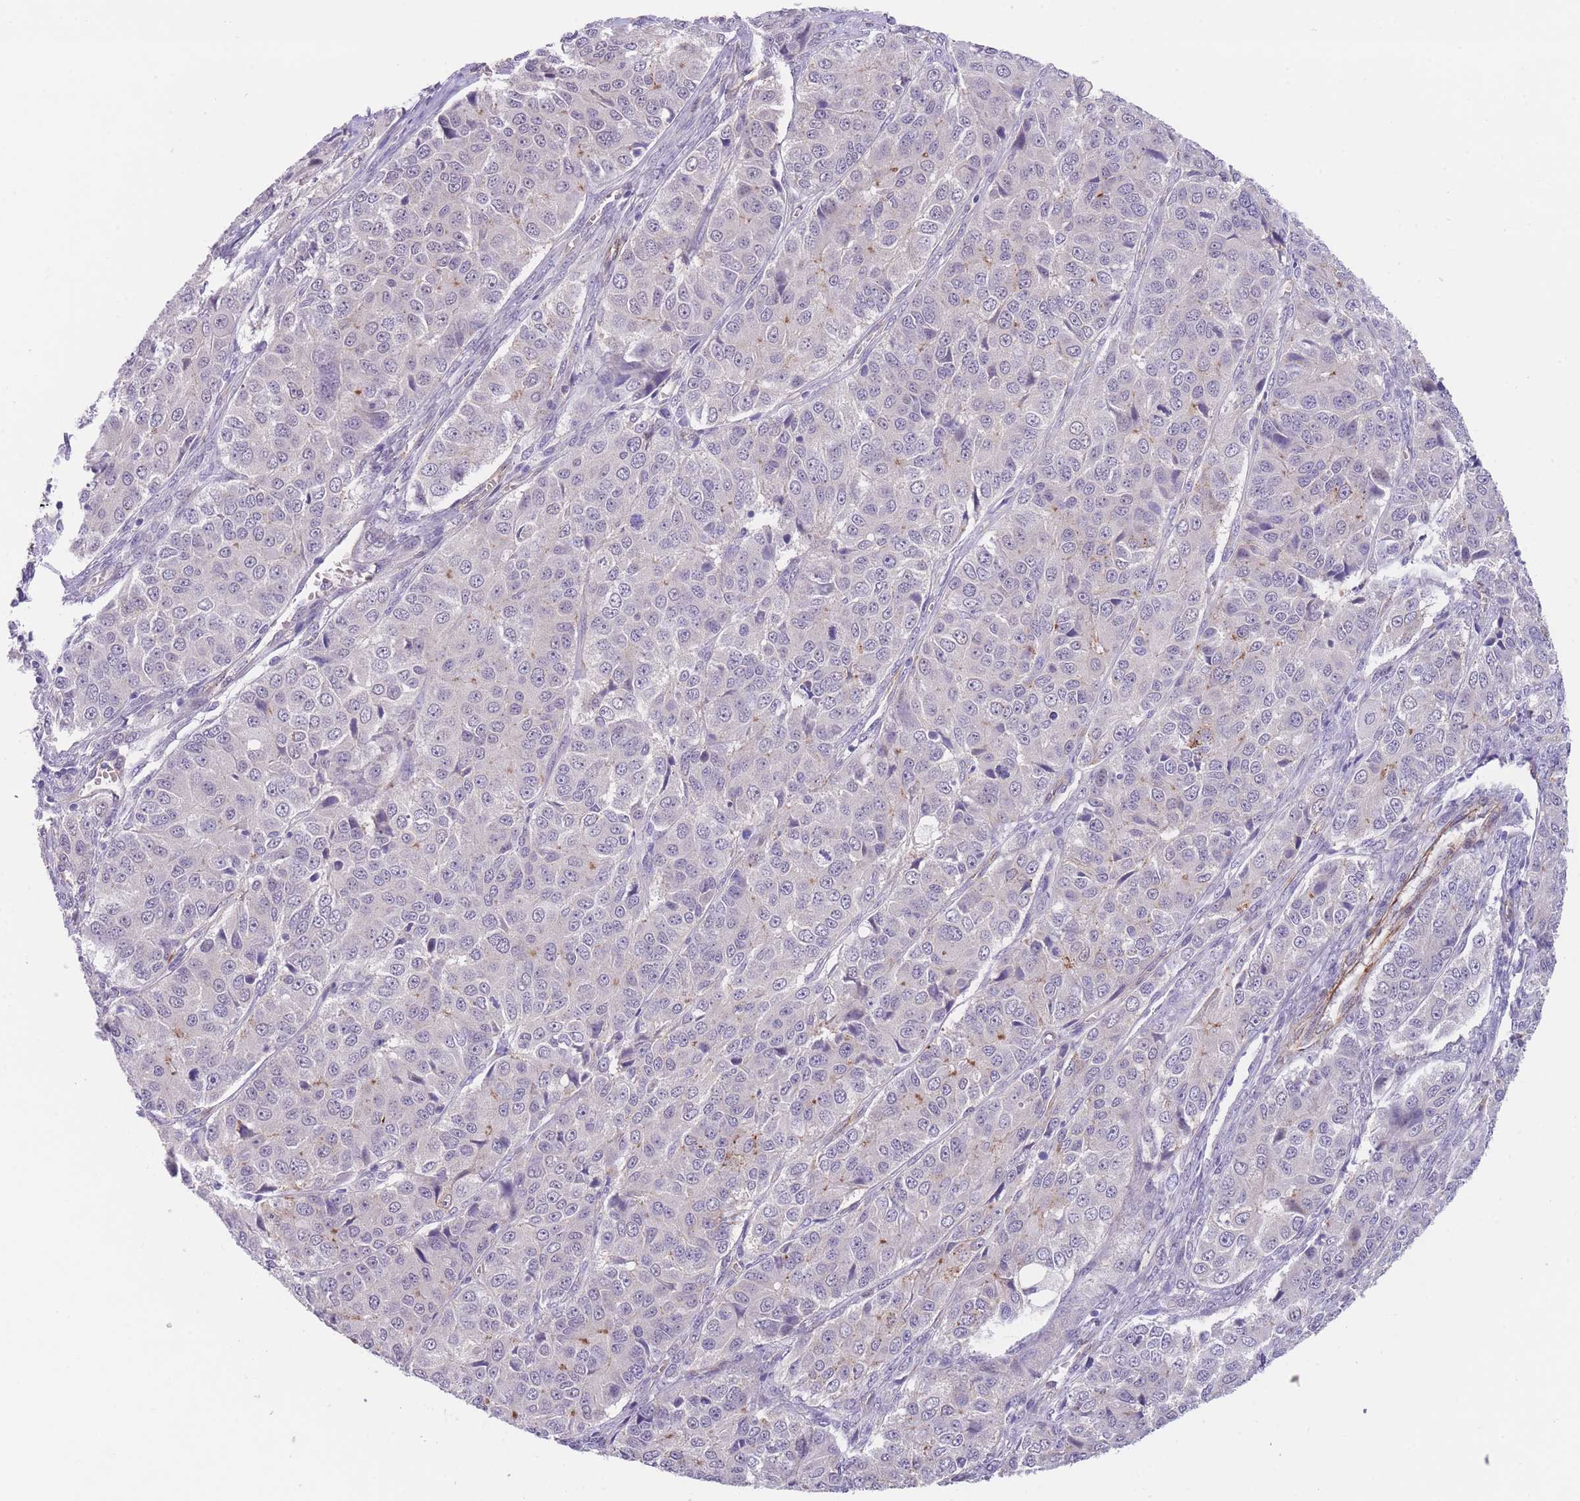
{"staining": {"intensity": "negative", "quantity": "none", "location": "none"}, "tissue": "ovarian cancer", "cell_type": "Tumor cells", "image_type": "cancer", "snomed": [{"axis": "morphology", "description": "Carcinoma, endometroid"}, {"axis": "topography", "description": "Ovary"}], "caption": "Human ovarian cancer (endometroid carcinoma) stained for a protein using IHC exhibits no expression in tumor cells.", "gene": "QTRT1", "patient": {"sex": "female", "age": 51}}